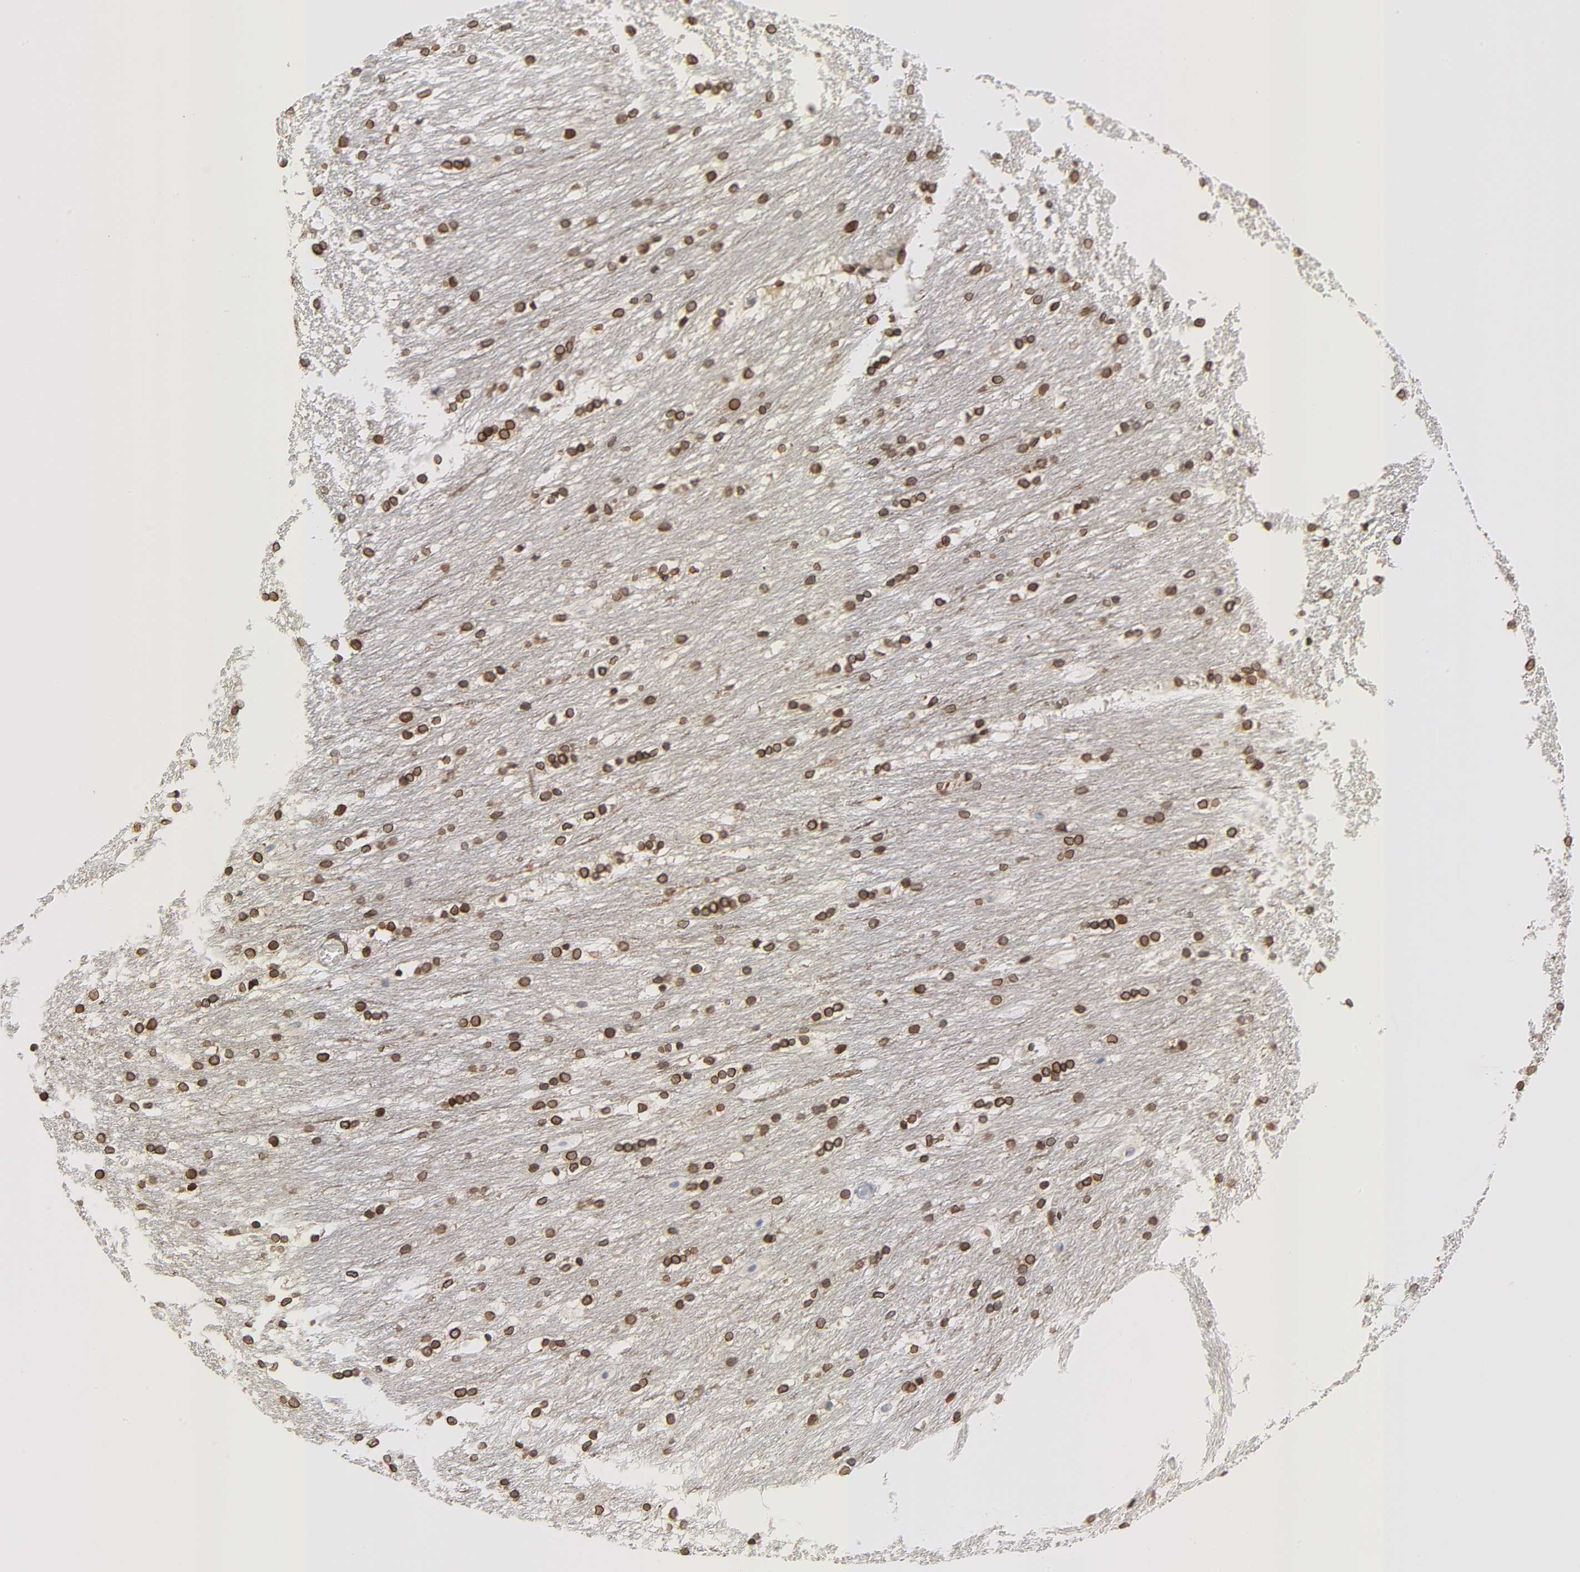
{"staining": {"intensity": "strong", "quantity": ">75%", "location": "cytoplasmic/membranous,nuclear"}, "tissue": "caudate", "cell_type": "Glial cells", "image_type": "normal", "snomed": [{"axis": "morphology", "description": "Normal tissue, NOS"}, {"axis": "topography", "description": "Lateral ventricle wall"}], "caption": "Immunohistochemical staining of normal human caudate displays high levels of strong cytoplasmic/membranous,nuclear positivity in about >75% of glial cells. The staining was performed using DAB to visualize the protein expression in brown, while the nuclei were stained in blue with hematoxylin (Magnification: 20x).", "gene": "RANGAP1", "patient": {"sex": "female", "age": 19}}